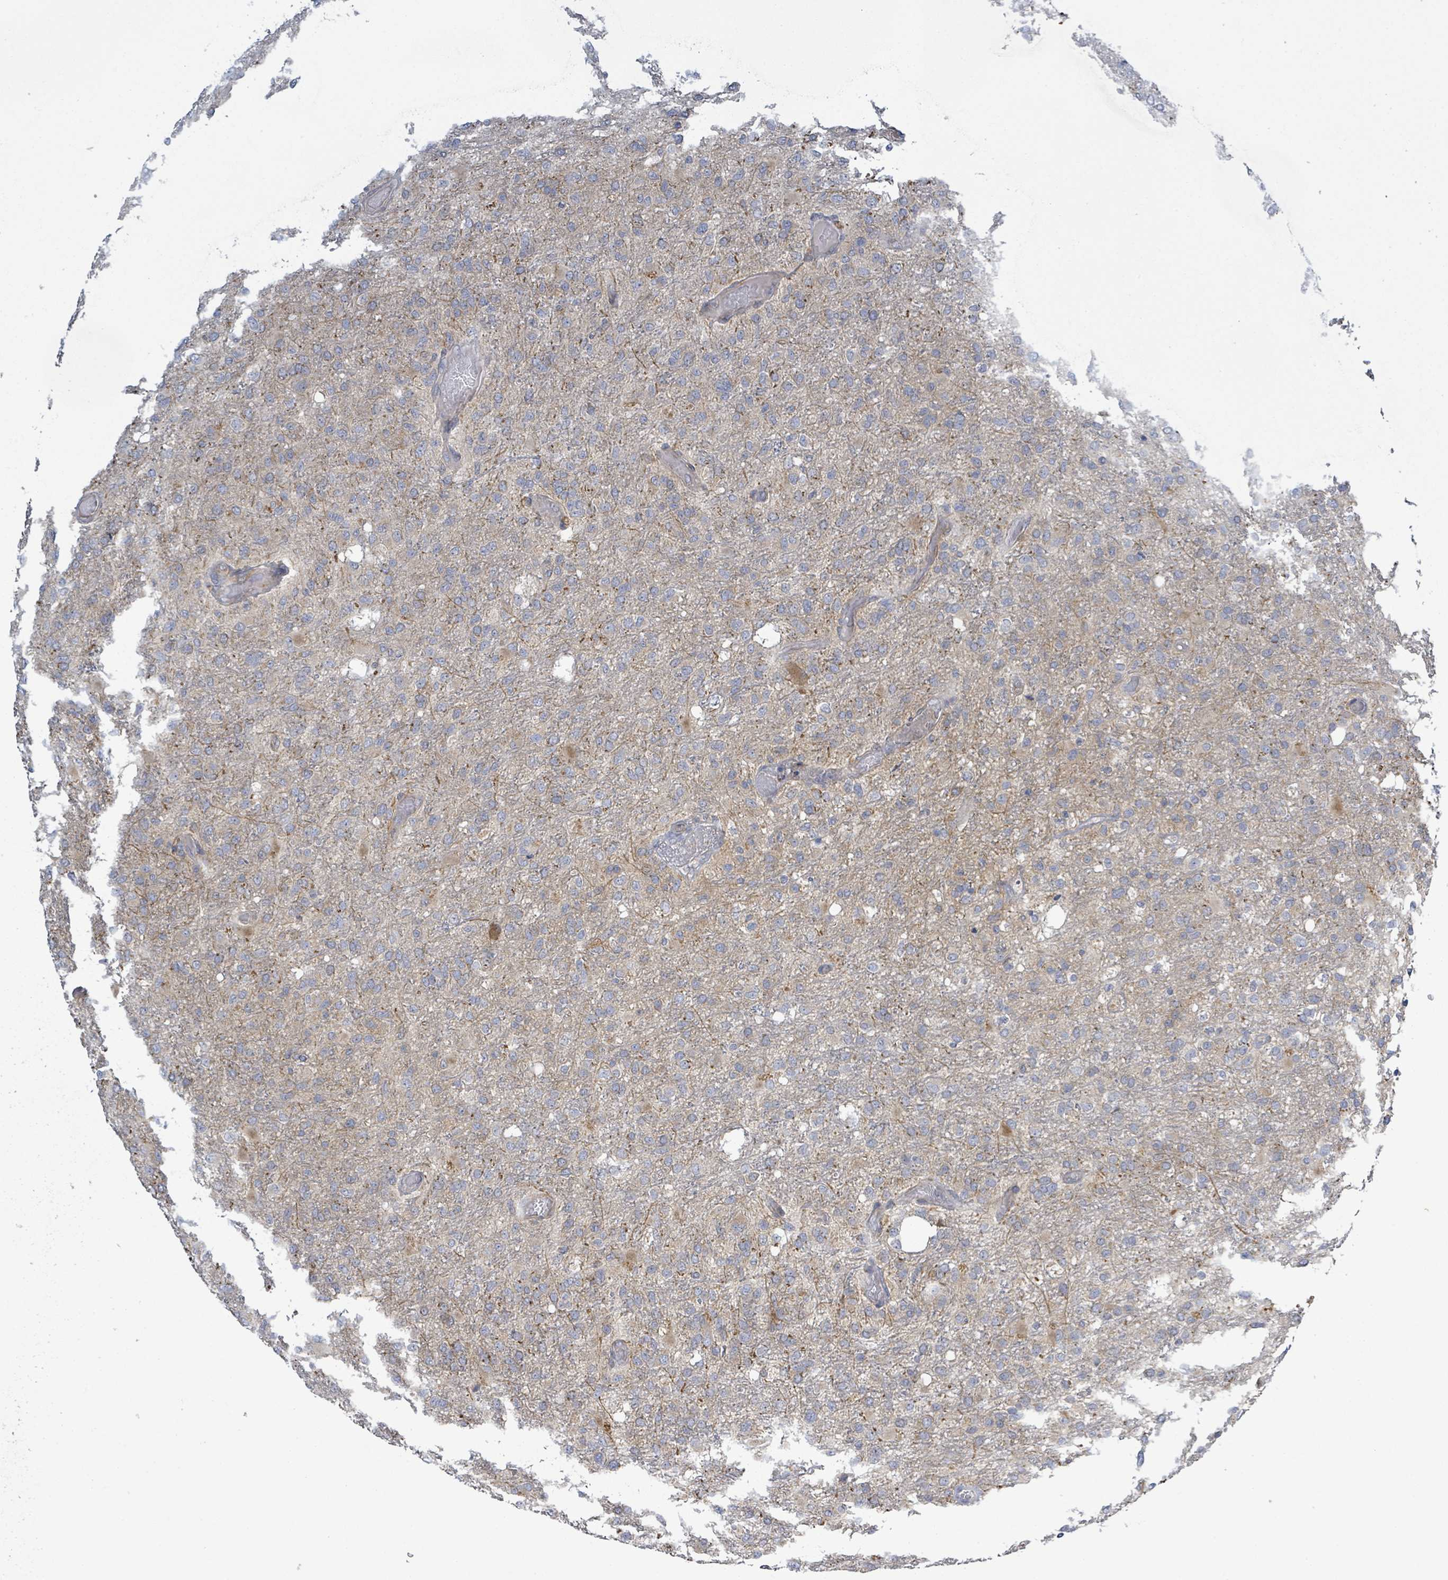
{"staining": {"intensity": "weak", "quantity": "<25%", "location": "cytoplasmic/membranous"}, "tissue": "glioma", "cell_type": "Tumor cells", "image_type": "cancer", "snomed": [{"axis": "morphology", "description": "Glioma, malignant, High grade"}, {"axis": "topography", "description": "Brain"}], "caption": "Immunohistochemical staining of human glioma reveals no significant staining in tumor cells. Brightfield microscopy of immunohistochemistry stained with DAB (brown) and hematoxylin (blue), captured at high magnification.", "gene": "ATP13A1", "patient": {"sex": "female", "age": 74}}